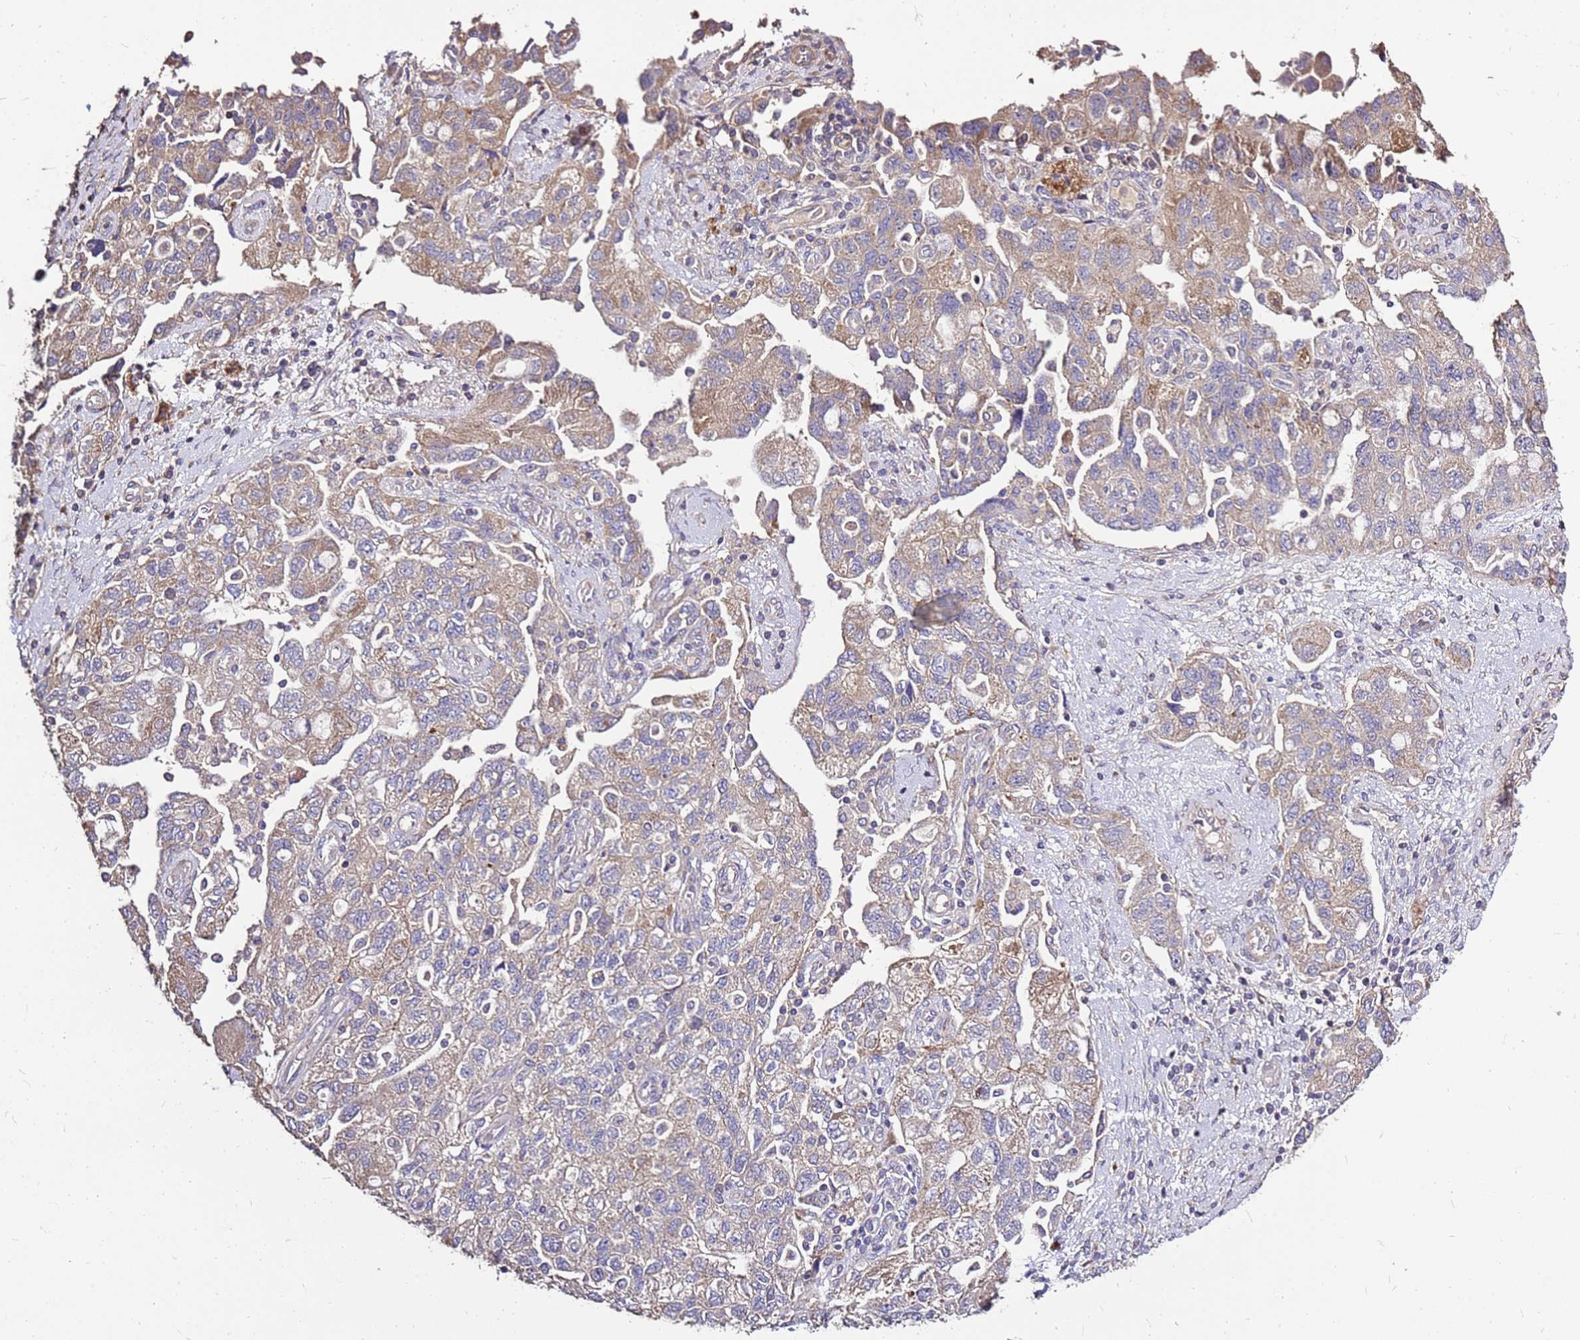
{"staining": {"intensity": "weak", "quantity": "25%-75%", "location": "cytoplasmic/membranous"}, "tissue": "ovarian cancer", "cell_type": "Tumor cells", "image_type": "cancer", "snomed": [{"axis": "morphology", "description": "Carcinoma, NOS"}, {"axis": "morphology", "description": "Cystadenocarcinoma, serous, NOS"}, {"axis": "topography", "description": "Ovary"}], "caption": "High-magnification brightfield microscopy of ovarian cancer stained with DAB (3,3'-diaminobenzidine) (brown) and counterstained with hematoxylin (blue). tumor cells exhibit weak cytoplasmic/membranous positivity is seen in approximately25%-75% of cells.", "gene": "EXD3", "patient": {"sex": "female", "age": 69}}